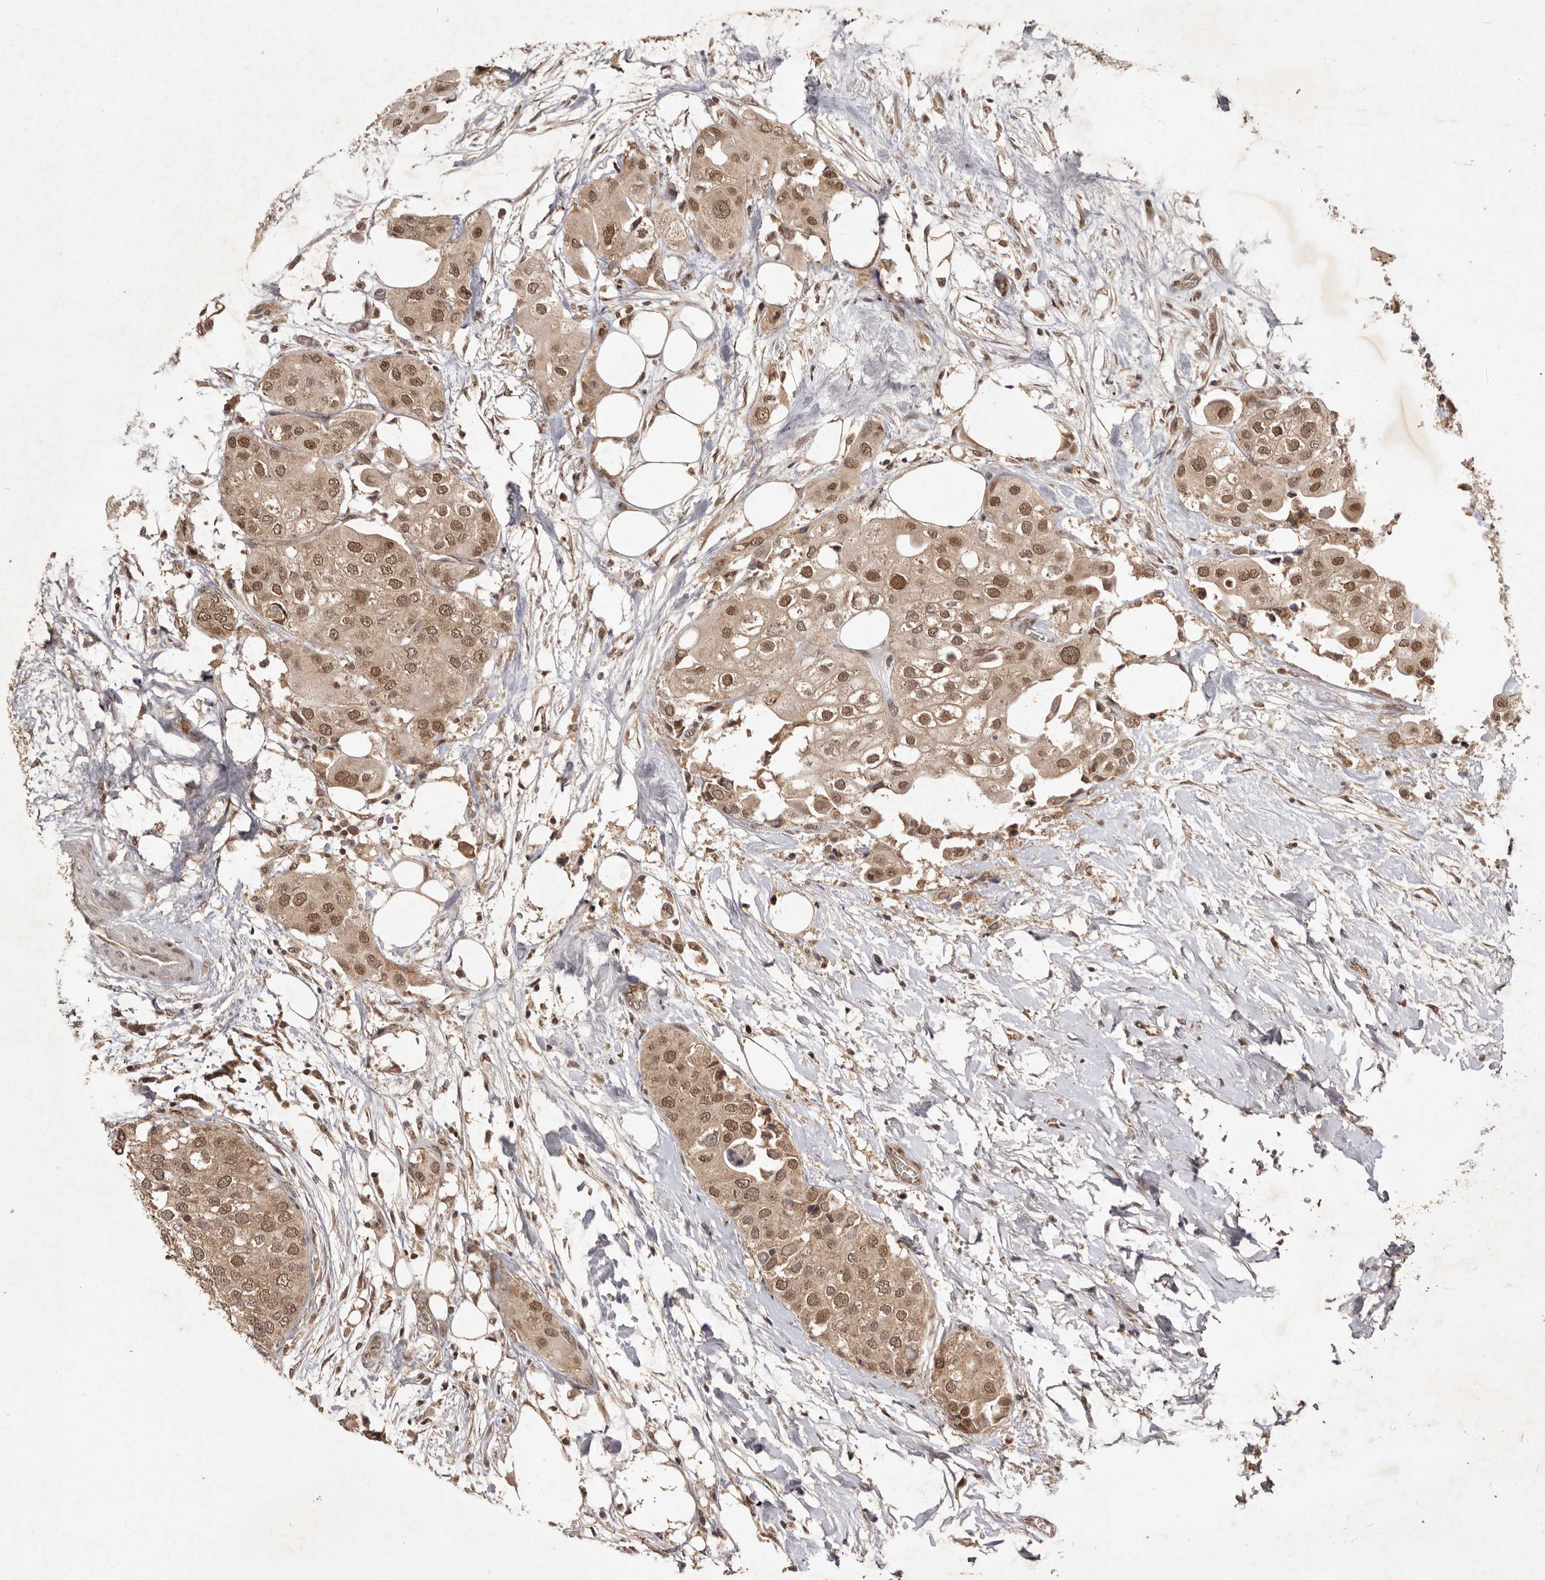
{"staining": {"intensity": "moderate", "quantity": ">75%", "location": "cytoplasmic/membranous,nuclear"}, "tissue": "urothelial cancer", "cell_type": "Tumor cells", "image_type": "cancer", "snomed": [{"axis": "morphology", "description": "Urothelial carcinoma, High grade"}, {"axis": "topography", "description": "Urinary bladder"}], "caption": "This is a micrograph of immunohistochemistry (IHC) staining of high-grade urothelial carcinoma, which shows moderate staining in the cytoplasmic/membranous and nuclear of tumor cells.", "gene": "TARS2", "patient": {"sex": "male", "age": 64}}